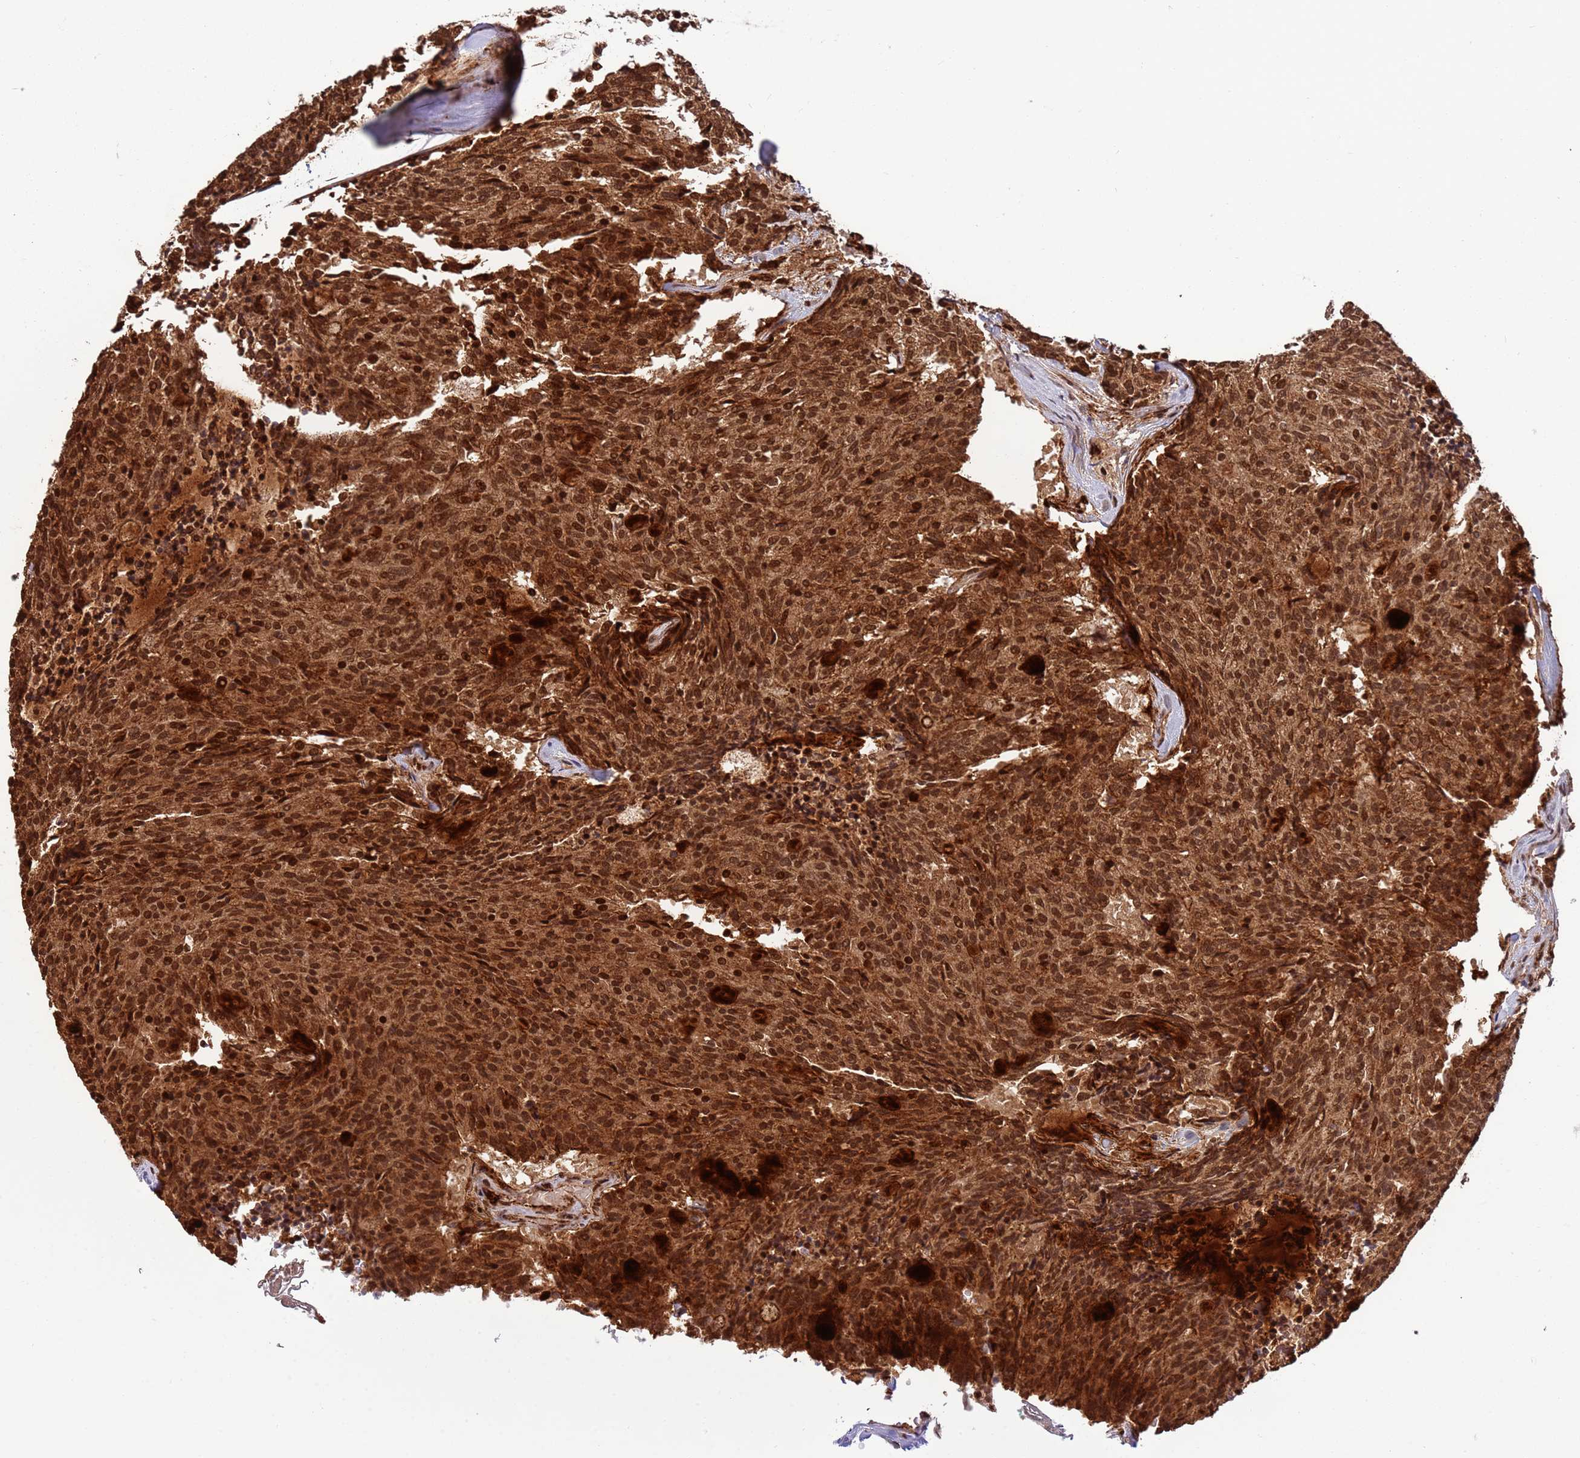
{"staining": {"intensity": "strong", "quantity": ">75%", "location": "cytoplasmic/membranous,nuclear"}, "tissue": "carcinoid", "cell_type": "Tumor cells", "image_type": "cancer", "snomed": [{"axis": "morphology", "description": "Carcinoid, malignant, NOS"}, {"axis": "topography", "description": "Pancreas"}], "caption": "Tumor cells exhibit strong cytoplasmic/membranous and nuclear positivity in about >75% of cells in malignant carcinoid.", "gene": "ZBTB12", "patient": {"sex": "female", "age": 54}}